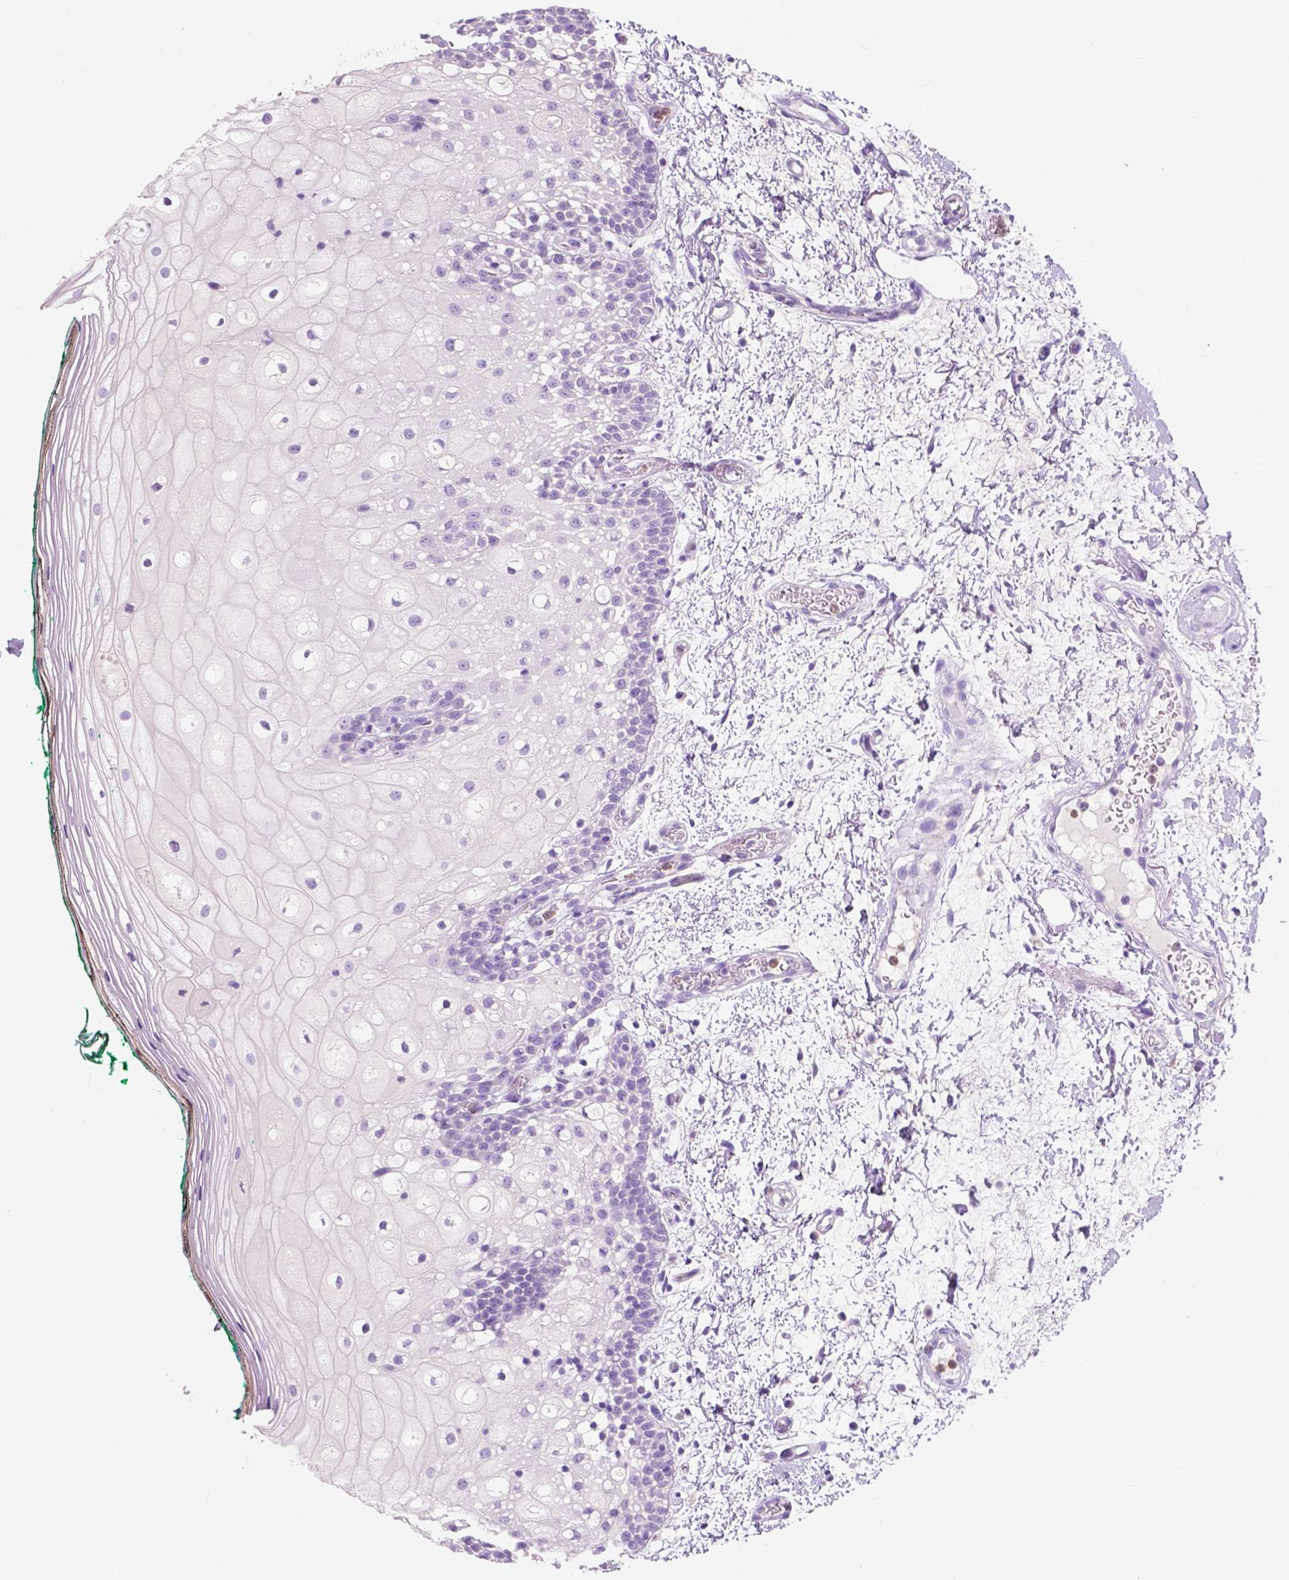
{"staining": {"intensity": "negative", "quantity": "none", "location": "none"}, "tissue": "oral mucosa", "cell_type": "Squamous epithelial cells", "image_type": "normal", "snomed": [{"axis": "morphology", "description": "Normal tissue, NOS"}, {"axis": "topography", "description": "Oral tissue"}], "caption": "This image is of normal oral mucosa stained with immunohistochemistry (IHC) to label a protein in brown with the nuclei are counter-stained blue. There is no positivity in squamous epithelial cells. (DAB IHC with hematoxylin counter stain).", "gene": "CUZD1", "patient": {"sex": "female", "age": 83}}